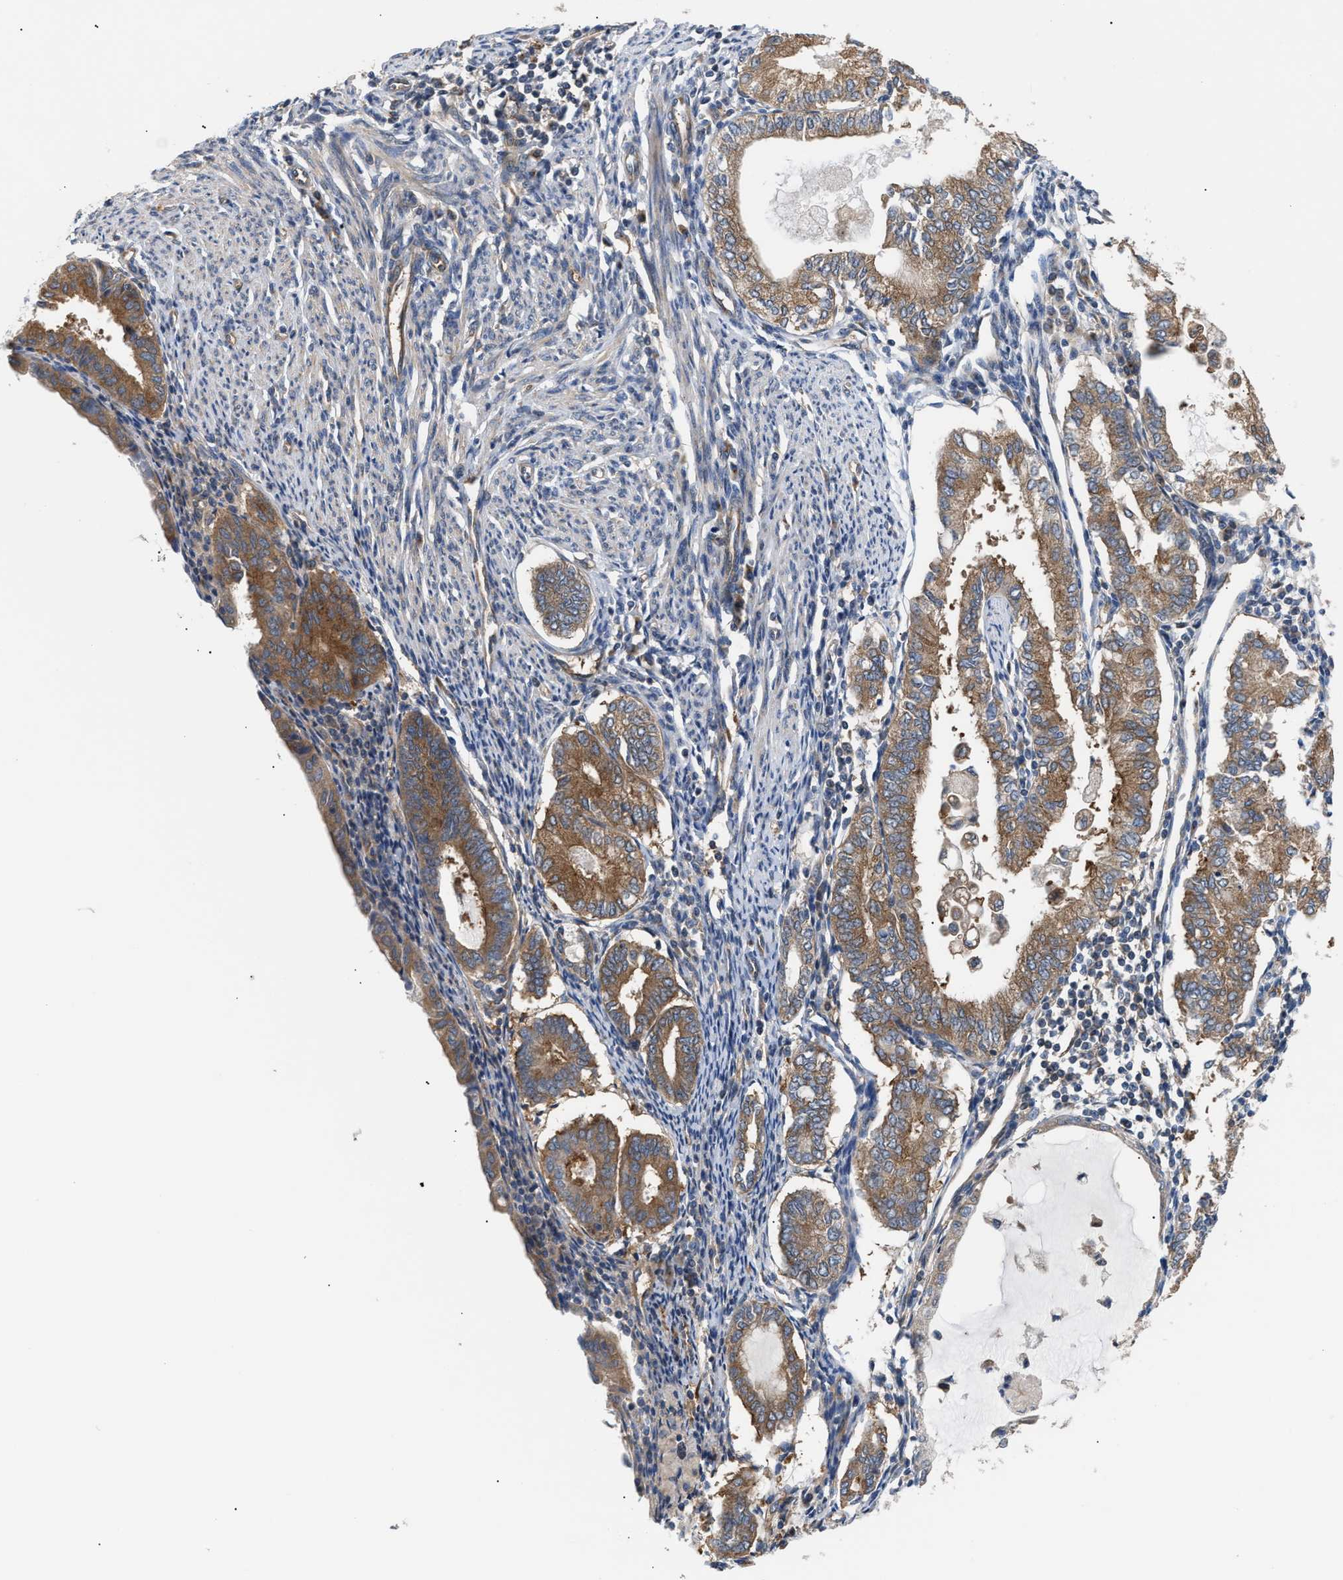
{"staining": {"intensity": "moderate", "quantity": ">75%", "location": "cytoplasmic/membranous"}, "tissue": "endometrial cancer", "cell_type": "Tumor cells", "image_type": "cancer", "snomed": [{"axis": "morphology", "description": "Adenocarcinoma, NOS"}, {"axis": "topography", "description": "Endometrium"}], "caption": "Tumor cells demonstrate moderate cytoplasmic/membranous expression in approximately >75% of cells in endometrial cancer.", "gene": "LAPTM4B", "patient": {"sex": "female", "age": 86}}